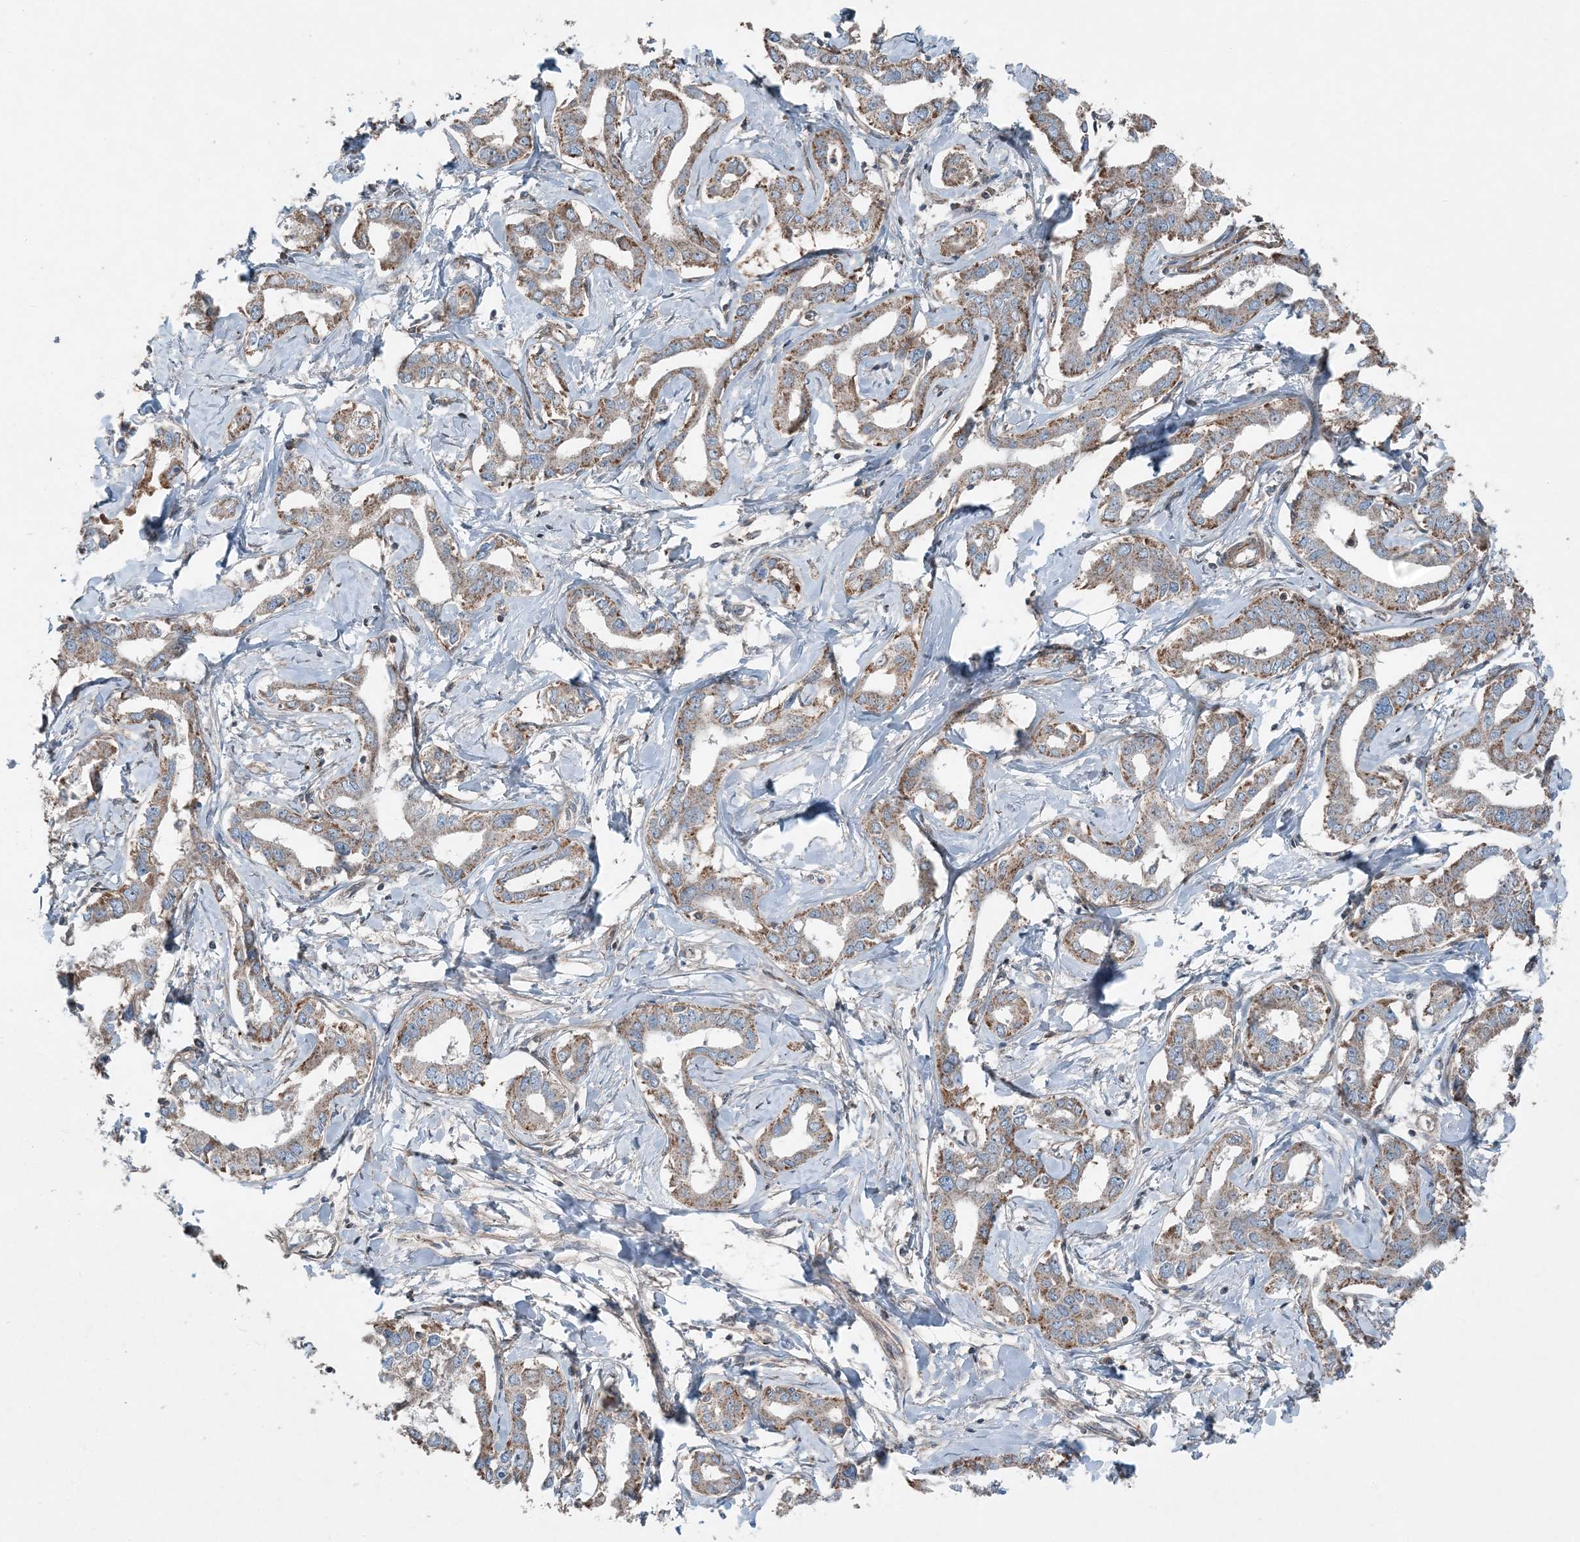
{"staining": {"intensity": "moderate", "quantity": ">75%", "location": "cytoplasmic/membranous"}, "tissue": "liver cancer", "cell_type": "Tumor cells", "image_type": "cancer", "snomed": [{"axis": "morphology", "description": "Cholangiocarcinoma"}, {"axis": "topography", "description": "Liver"}], "caption": "Immunohistochemistry of human liver cancer demonstrates medium levels of moderate cytoplasmic/membranous positivity in about >75% of tumor cells.", "gene": "KY", "patient": {"sex": "male", "age": 59}}